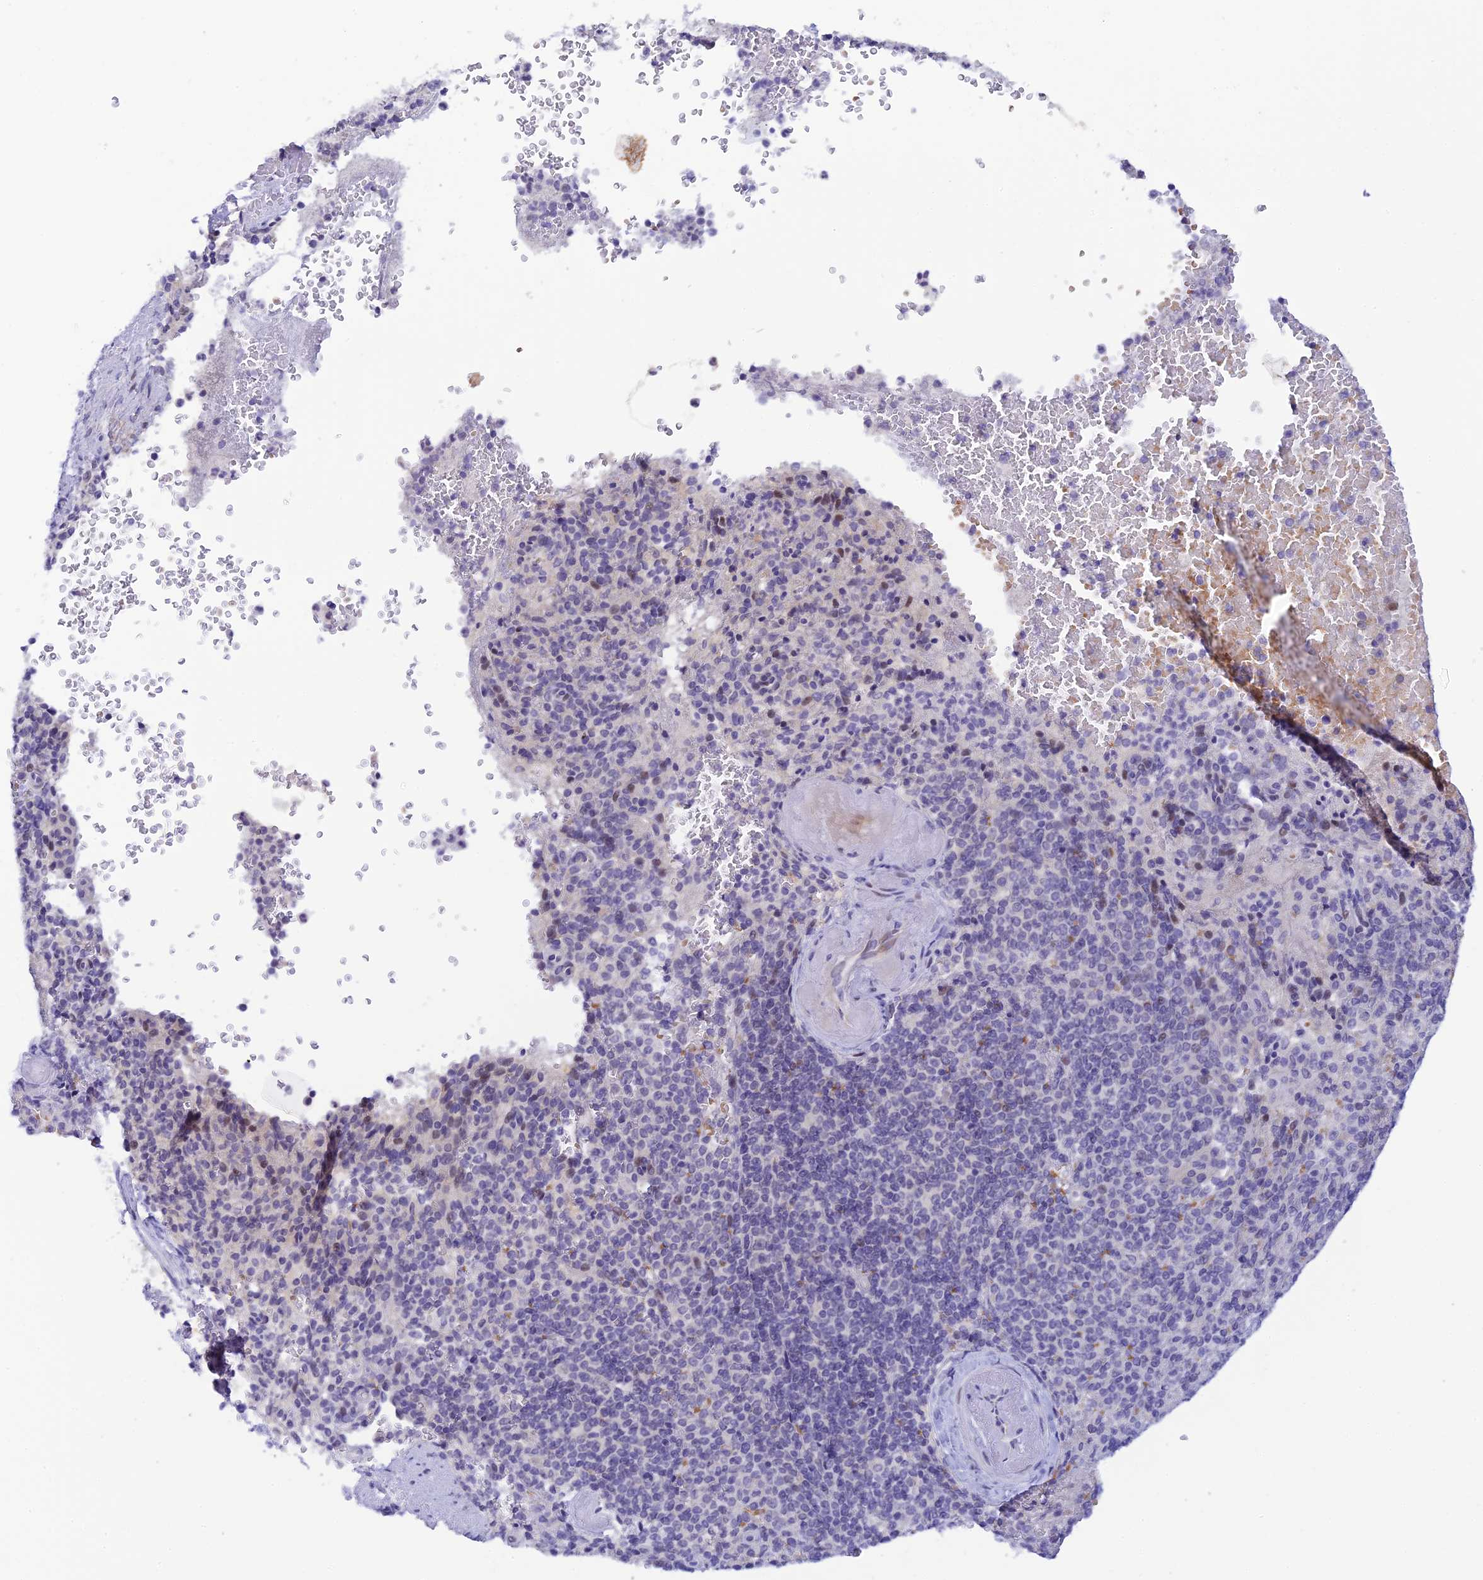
{"staining": {"intensity": "negative", "quantity": "none", "location": "none"}, "tissue": "spleen", "cell_type": "Cells in red pulp", "image_type": "normal", "snomed": [{"axis": "morphology", "description": "Normal tissue, NOS"}, {"axis": "topography", "description": "Spleen"}], "caption": "Protein analysis of unremarkable spleen displays no significant staining in cells in red pulp.", "gene": "RASGEF1B", "patient": {"sex": "female", "age": 74}}